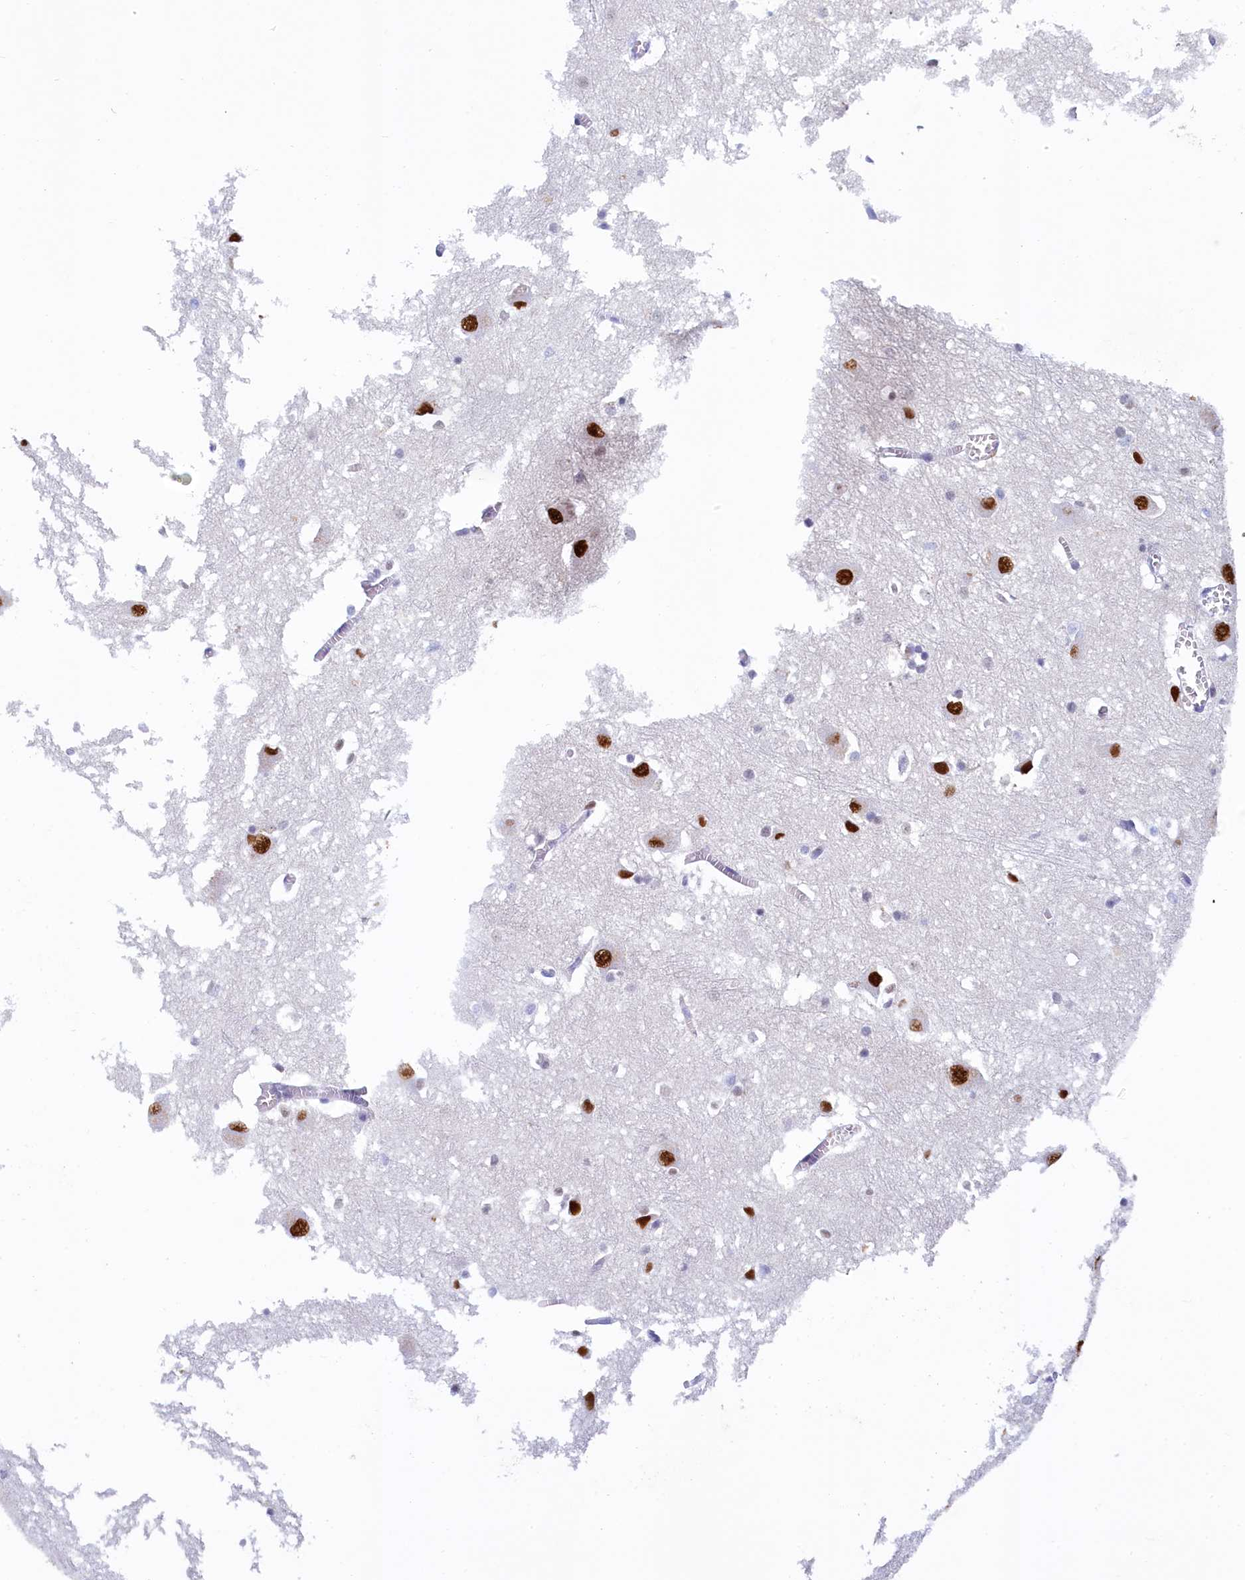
{"staining": {"intensity": "strong", "quantity": "<25%", "location": "nuclear"}, "tissue": "caudate", "cell_type": "Glial cells", "image_type": "normal", "snomed": [{"axis": "morphology", "description": "Normal tissue, NOS"}, {"axis": "topography", "description": "Lateral ventricle wall"}], "caption": "A photomicrograph of human caudate stained for a protein shows strong nuclear brown staining in glial cells.", "gene": "SUGP2", "patient": {"sex": "male", "age": 37}}